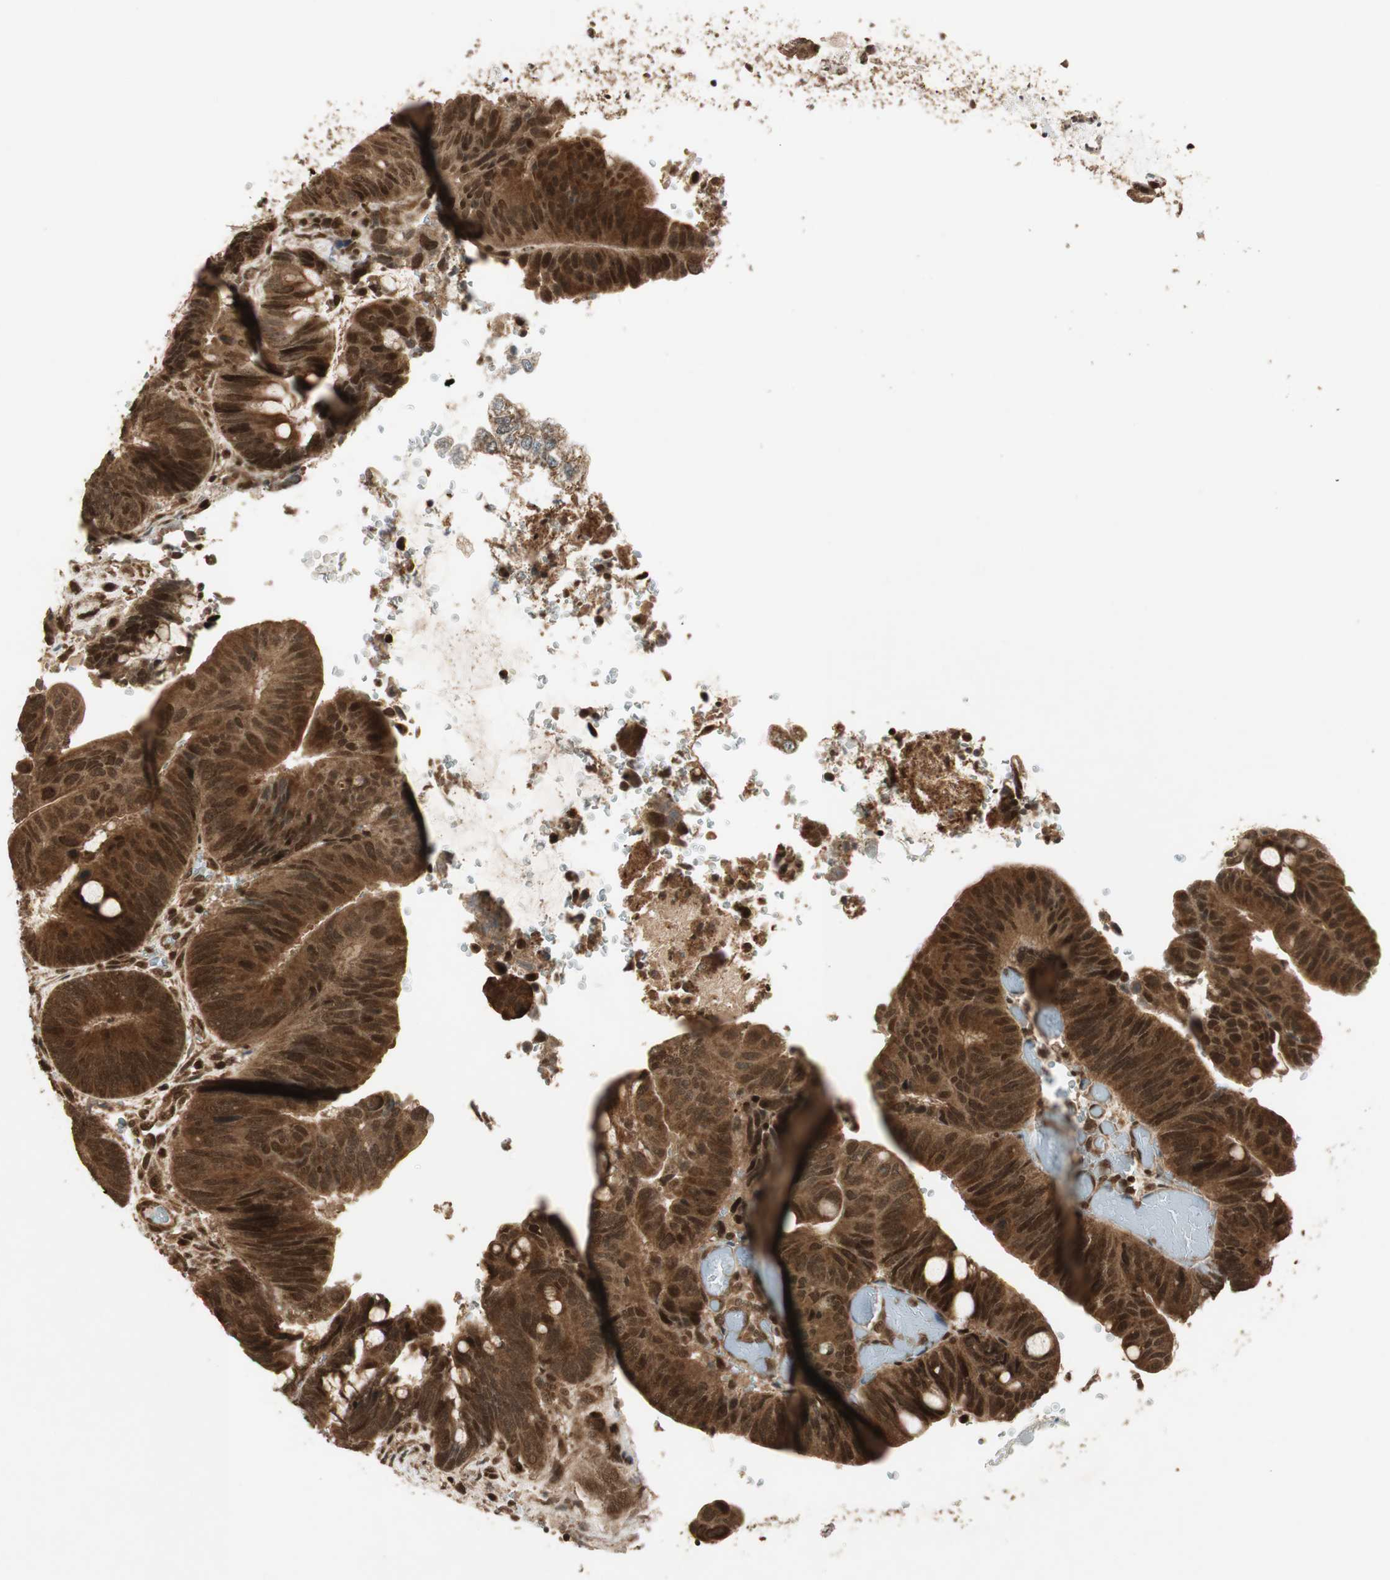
{"staining": {"intensity": "strong", "quantity": ">75%", "location": "cytoplasmic/membranous,nuclear"}, "tissue": "colorectal cancer", "cell_type": "Tumor cells", "image_type": "cancer", "snomed": [{"axis": "morphology", "description": "Normal tissue, NOS"}, {"axis": "morphology", "description": "Adenocarcinoma, NOS"}, {"axis": "topography", "description": "Rectum"}, {"axis": "topography", "description": "Peripheral nerve tissue"}], "caption": "Colorectal cancer (adenocarcinoma) stained with a brown dye shows strong cytoplasmic/membranous and nuclear positive positivity in approximately >75% of tumor cells.", "gene": "RPA3", "patient": {"sex": "male", "age": 92}}